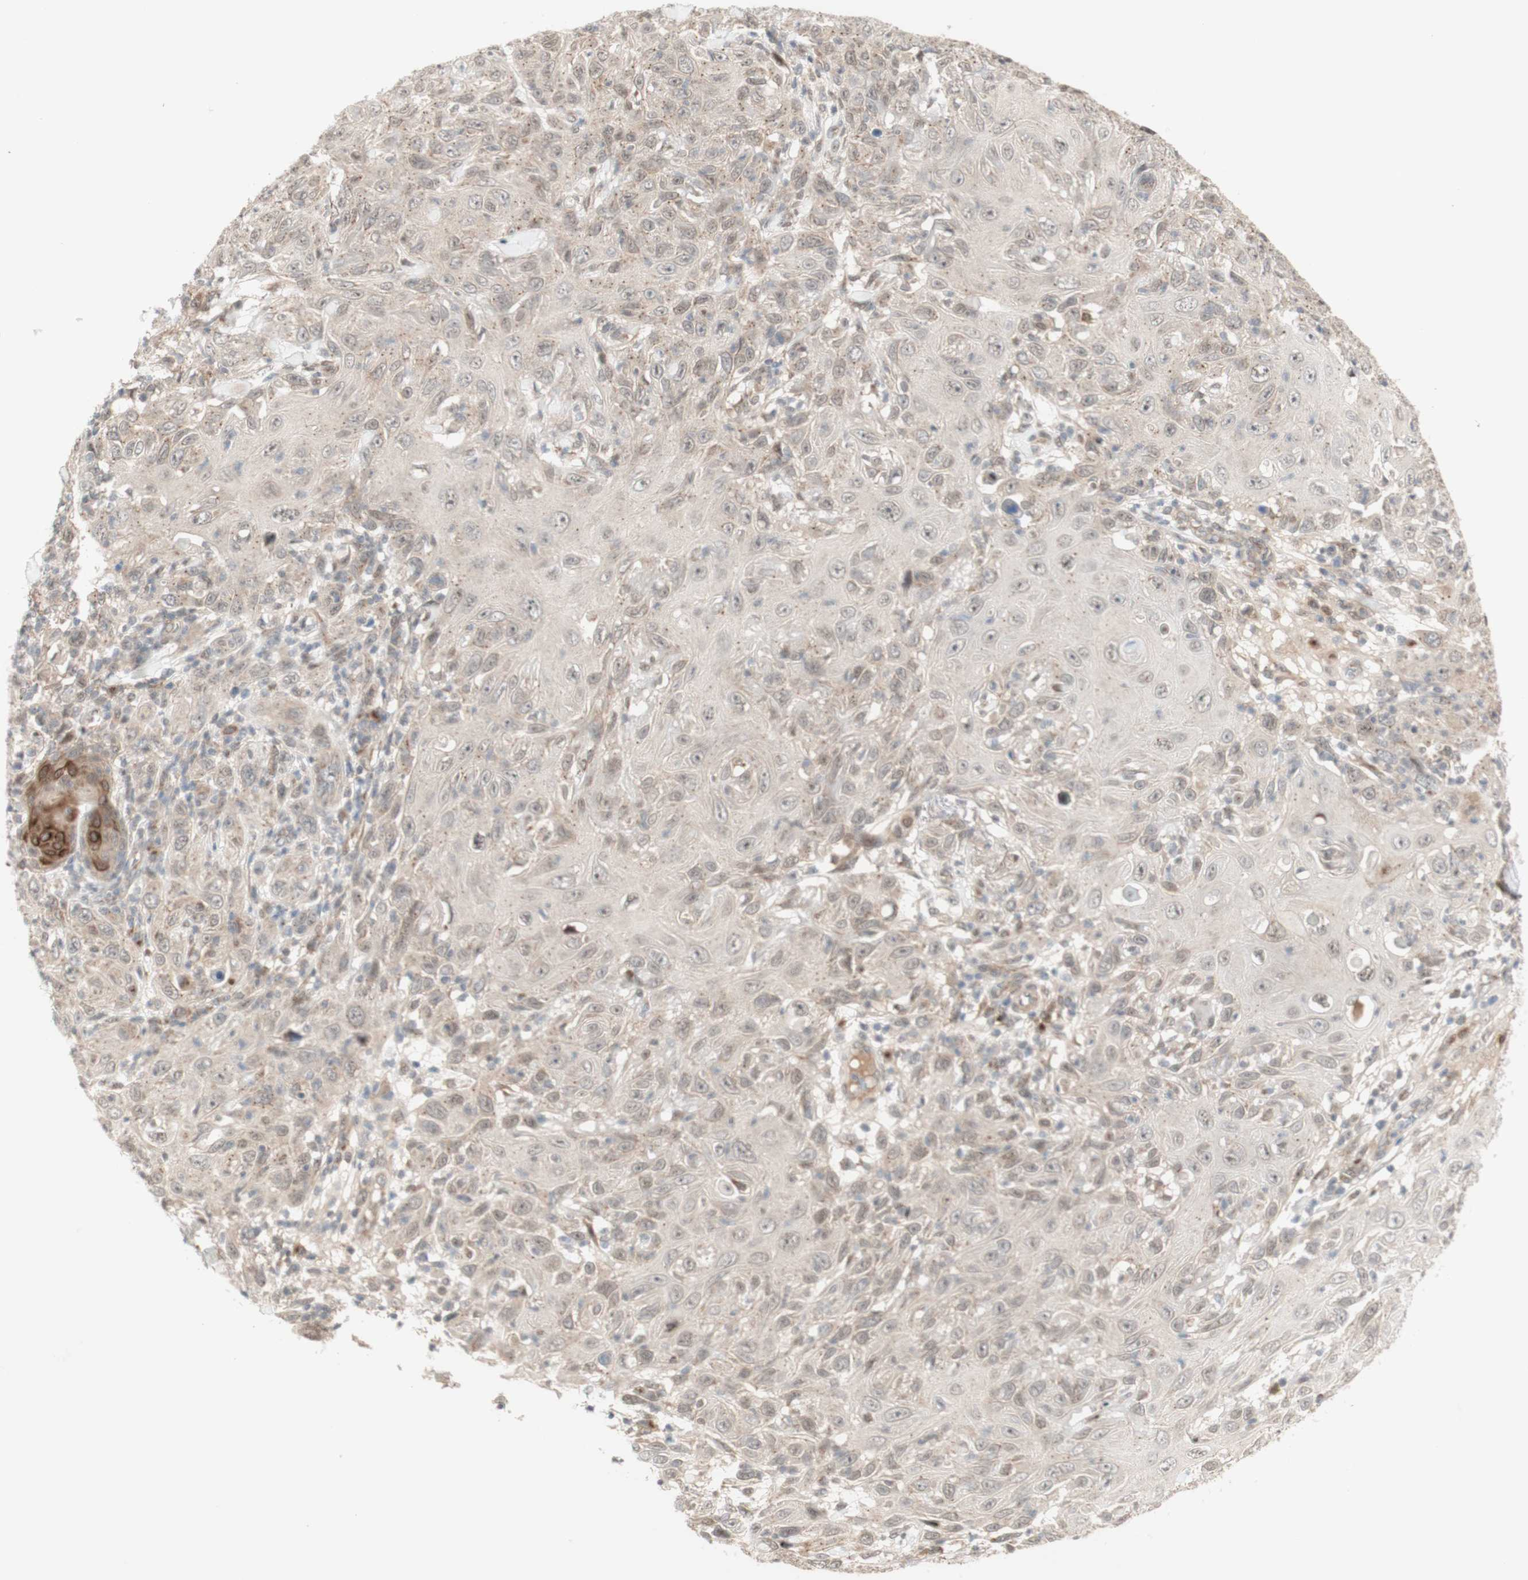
{"staining": {"intensity": "moderate", "quantity": ">75%", "location": "cytoplasmic/membranous"}, "tissue": "skin cancer", "cell_type": "Tumor cells", "image_type": "cancer", "snomed": [{"axis": "morphology", "description": "Squamous cell carcinoma, NOS"}, {"axis": "topography", "description": "Skin"}], "caption": "Immunohistochemistry (IHC) of skin cancer demonstrates medium levels of moderate cytoplasmic/membranous expression in about >75% of tumor cells. (DAB (3,3'-diaminobenzidine) = brown stain, brightfield microscopy at high magnification).", "gene": "CYLD", "patient": {"sex": "female", "age": 88}}